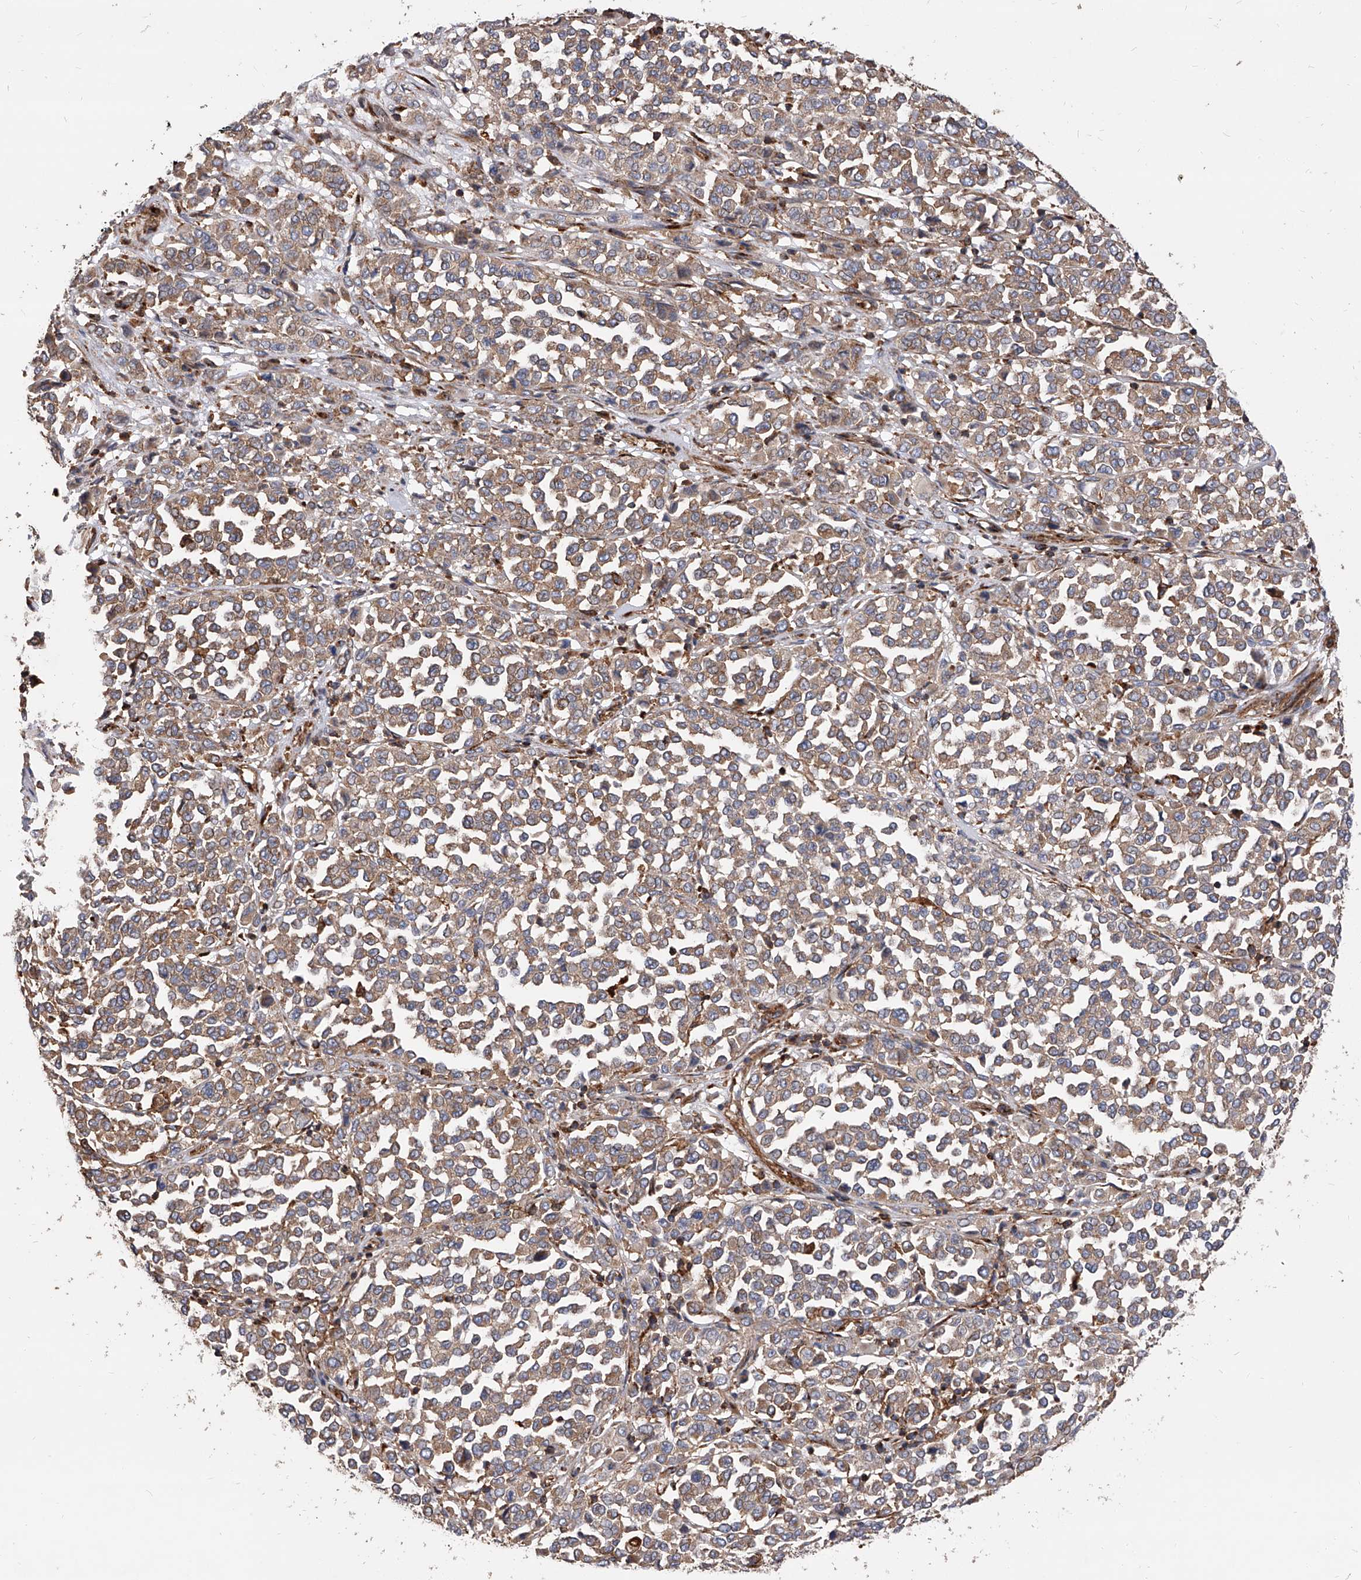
{"staining": {"intensity": "weak", "quantity": ">75%", "location": "cytoplasmic/membranous"}, "tissue": "melanoma", "cell_type": "Tumor cells", "image_type": "cancer", "snomed": [{"axis": "morphology", "description": "Malignant melanoma, Metastatic site"}, {"axis": "topography", "description": "Pancreas"}], "caption": "There is low levels of weak cytoplasmic/membranous positivity in tumor cells of melanoma, as demonstrated by immunohistochemical staining (brown color).", "gene": "PISD", "patient": {"sex": "female", "age": 30}}